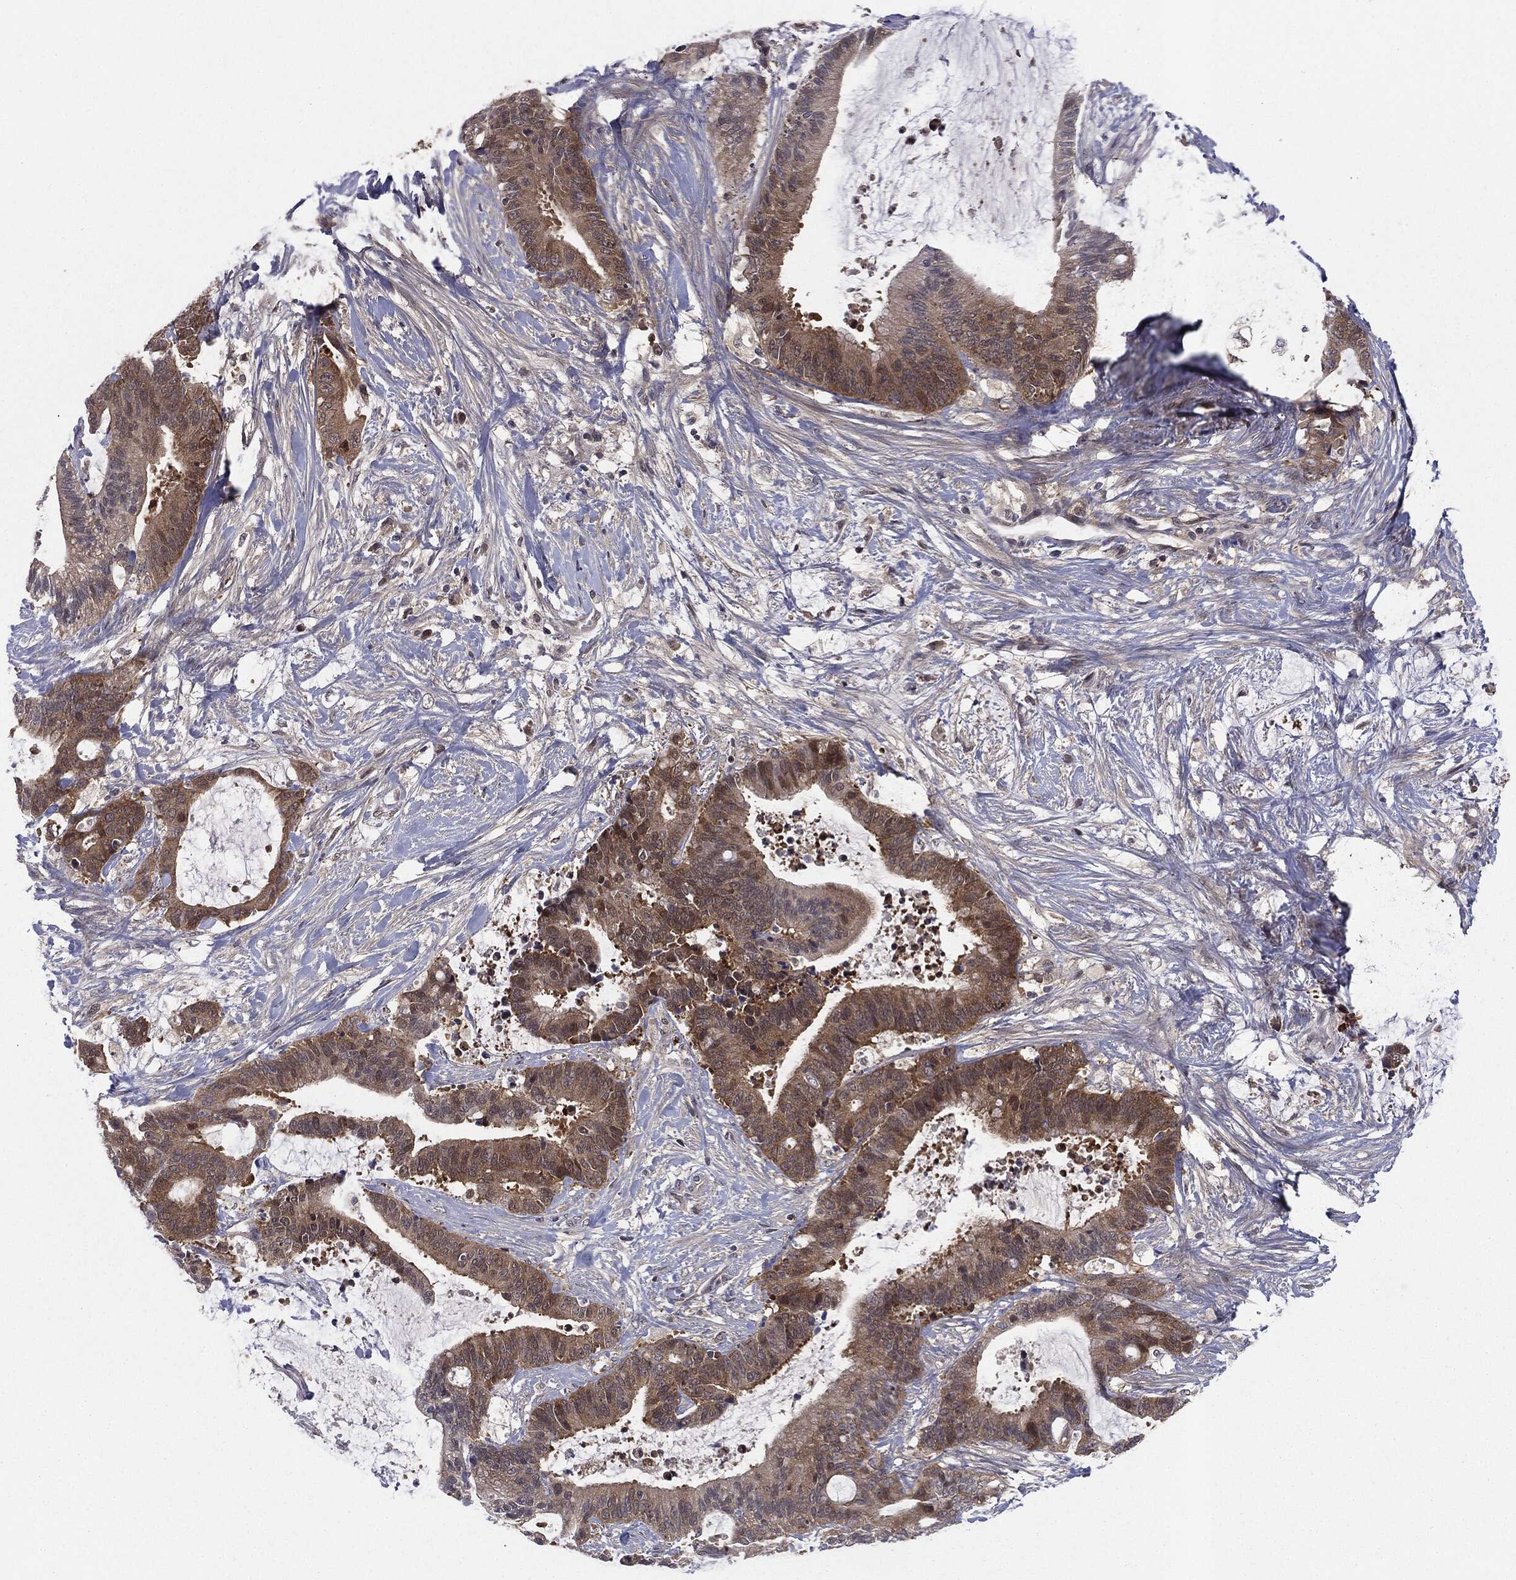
{"staining": {"intensity": "moderate", "quantity": ">75%", "location": "cytoplasmic/membranous"}, "tissue": "liver cancer", "cell_type": "Tumor cells", "image_type": "cancer", "snomed": [{"axis": "morphology", "description": "Cholangiocarcinoma"}, {"axis": "topography", "description": "Liver"}], "caption": "A histopathology image of human liver cancer stained for a protein displays moderate cytoplasmic/membranous brown staining in tumor cells.", "gene": "KRT7", "patient": {"sex": "female", "age": 73}}